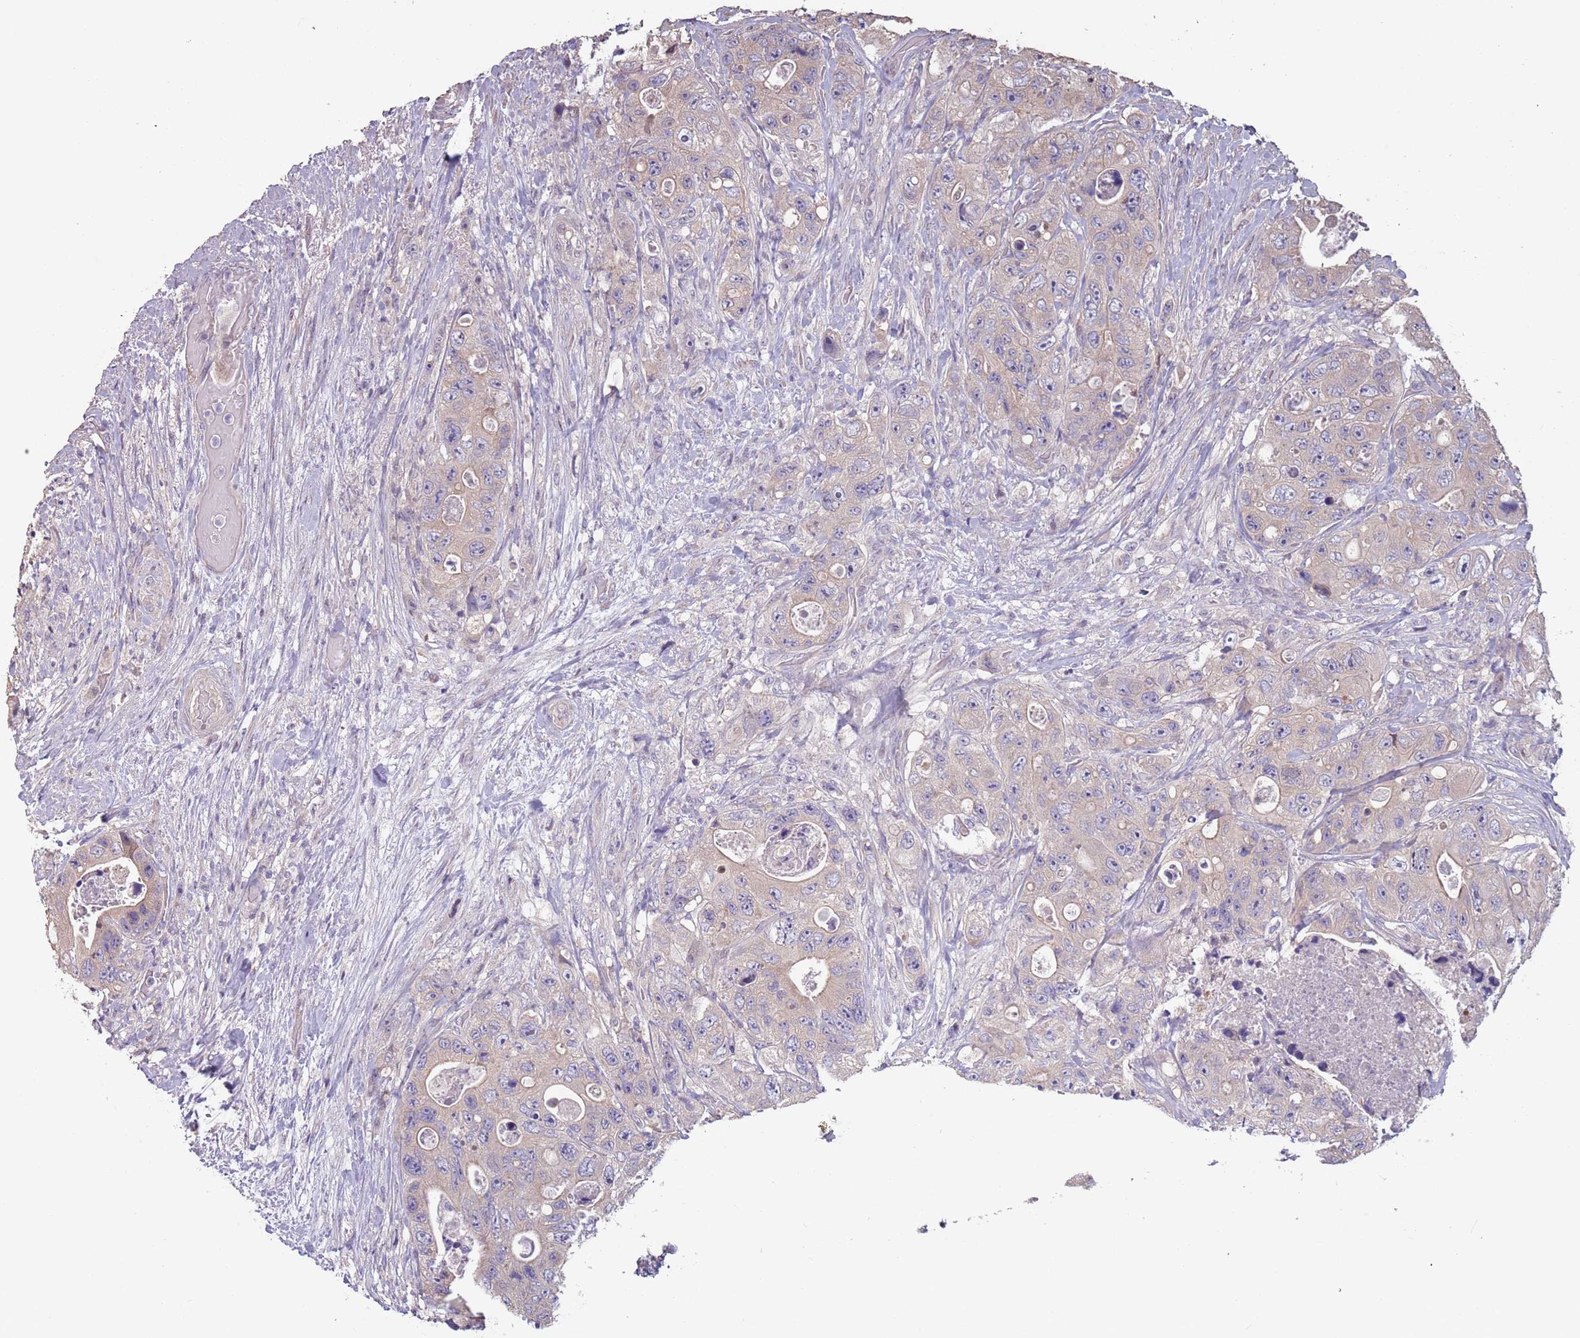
{"staining": {"intensity": "negative", "quantity": "none", "location": "none"}, "tissue": "colorectal cancer", "cell_type": "Tumor cells", "image_type": "cancer", "snomed": [{"axis": "morphology", "description": "Adenocarcinoma, NOS"}, {"axis": "topography", "description": "Colon"}], "caption": "There is no significant staining in tumor cells of colorectal cancer.", "gene": "MBD3L1", "patient": {"sex": "female", "age": 46}}